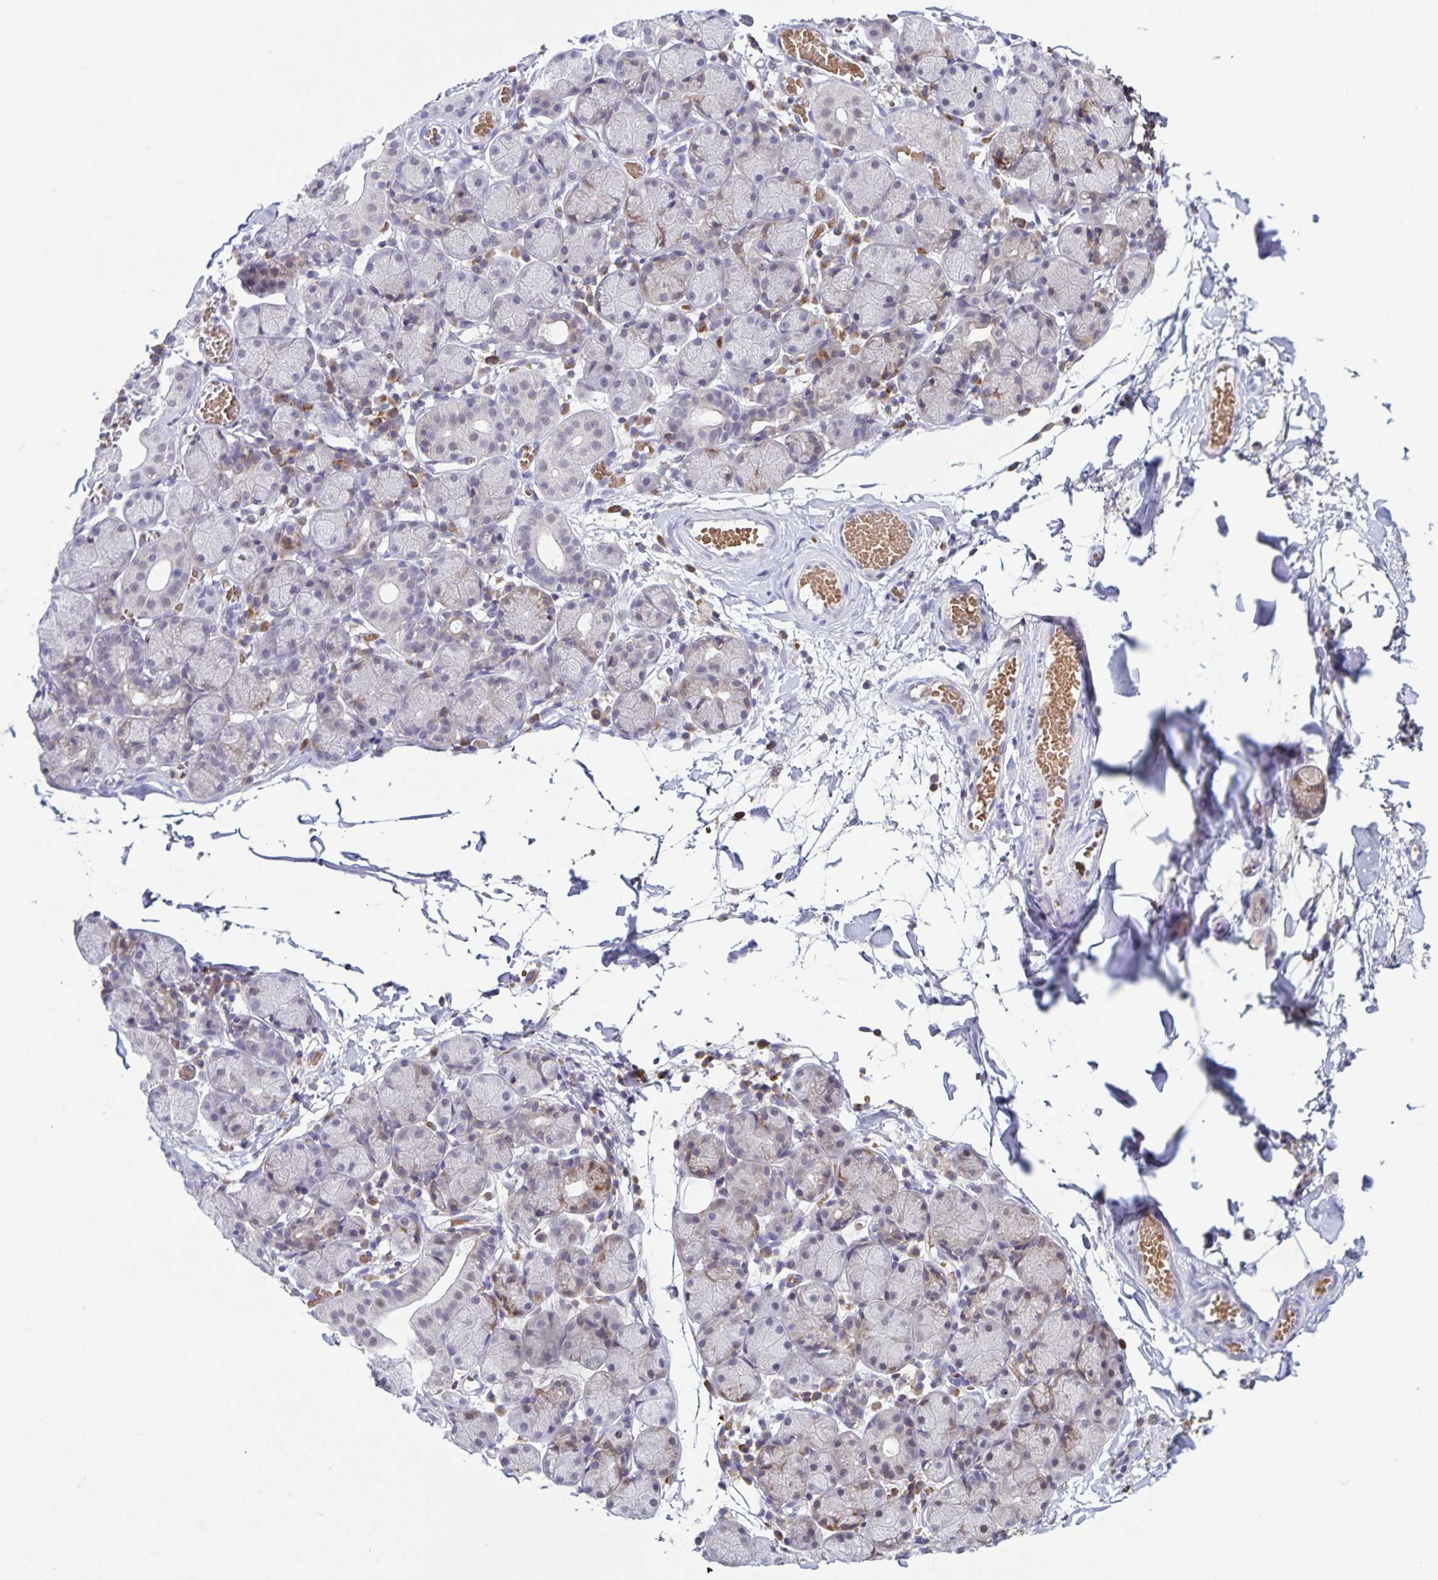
{"staining": {"intensity": "weak", "quantity": "<25%", "location": "cytoplasmic/membranous"}, "tissue": "salivary gland", "cell_type": "Glandular cells", "image_type": "normal", "snomed": [{"axis": "morphology", "description": "Normal tissue, NOS"}, {"axis": "topography", "description": "Salivary gland"}], "caption": "IHC of benign human salivary gland exhibits no staining in glandular cells. The staining is performed using DAB brown chromogen with nuclei counter-stained in using hematoxylin.", "gene": "STPG4", "patient": {"sex": "female", "age": 24}}